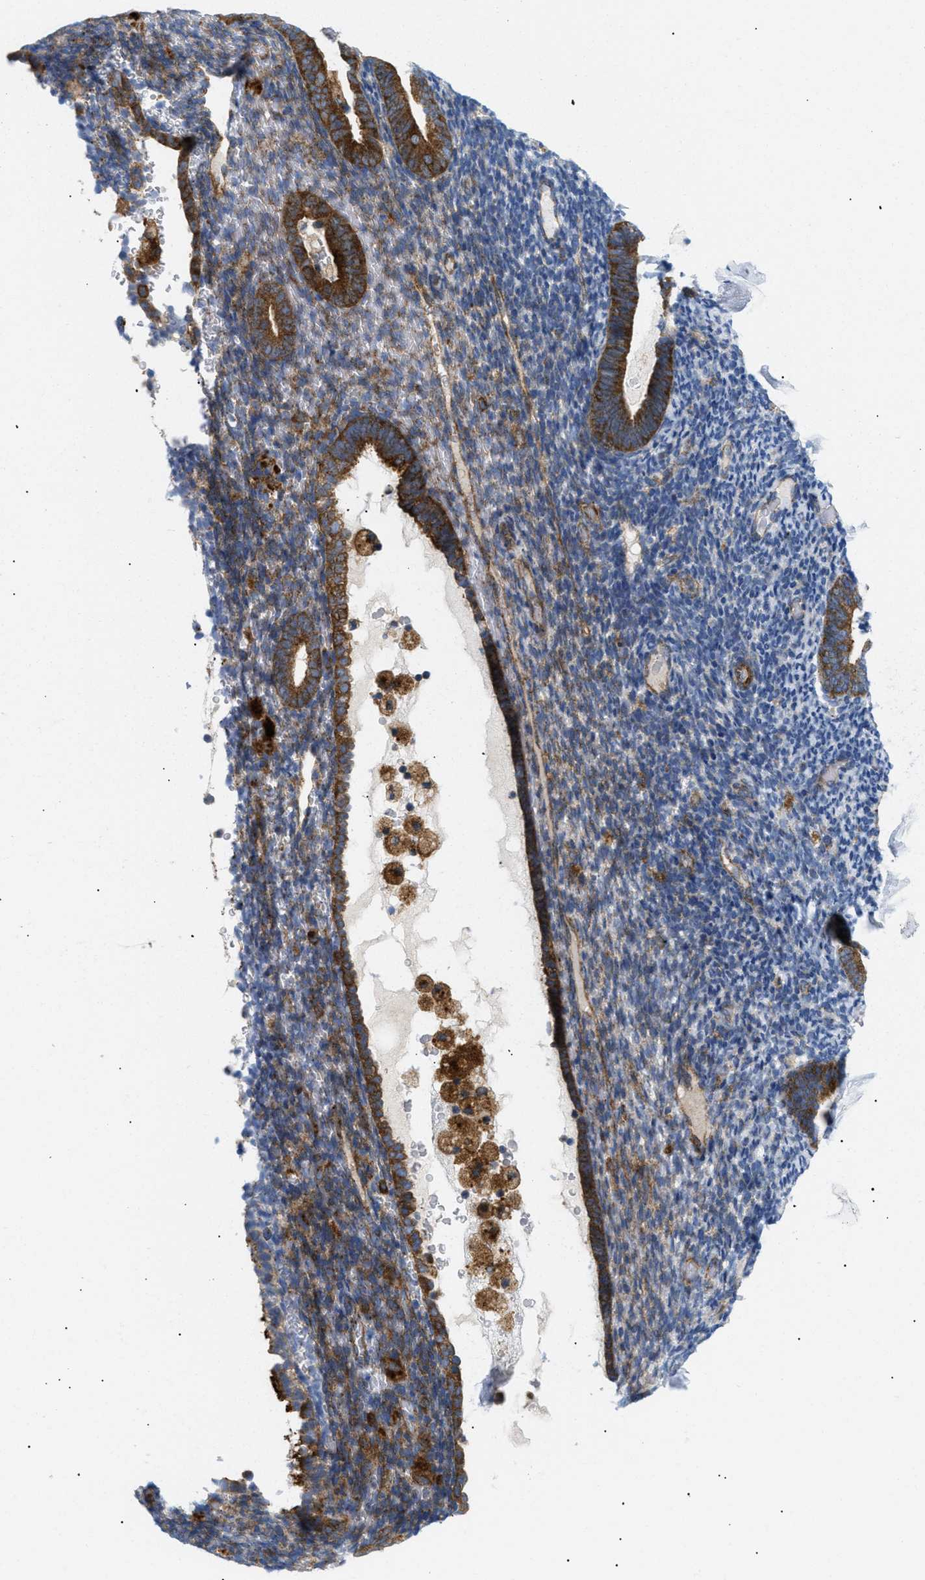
{"staining": {"intensity": "moderate", "quantity": "25%-75%", "location": "cytoplasmic/membranous"}, "tissue": "endometrium", "cell_type": "Cells in endometrial stroma", "image_type": "normal", "snomed": [{"axis": "morphology", "description": "Normal tissue, NOS"}, {"axis": "topography", "description": "Endometrium"}], "caption": "IHC of normal human endometrium shows medium levels of moderate cytoplasmic/membranous staining in about 25%-75% of cells in endometrial stroma.", "gene": "DCTN4", "patient": {"sex": "female", "age": 51}}